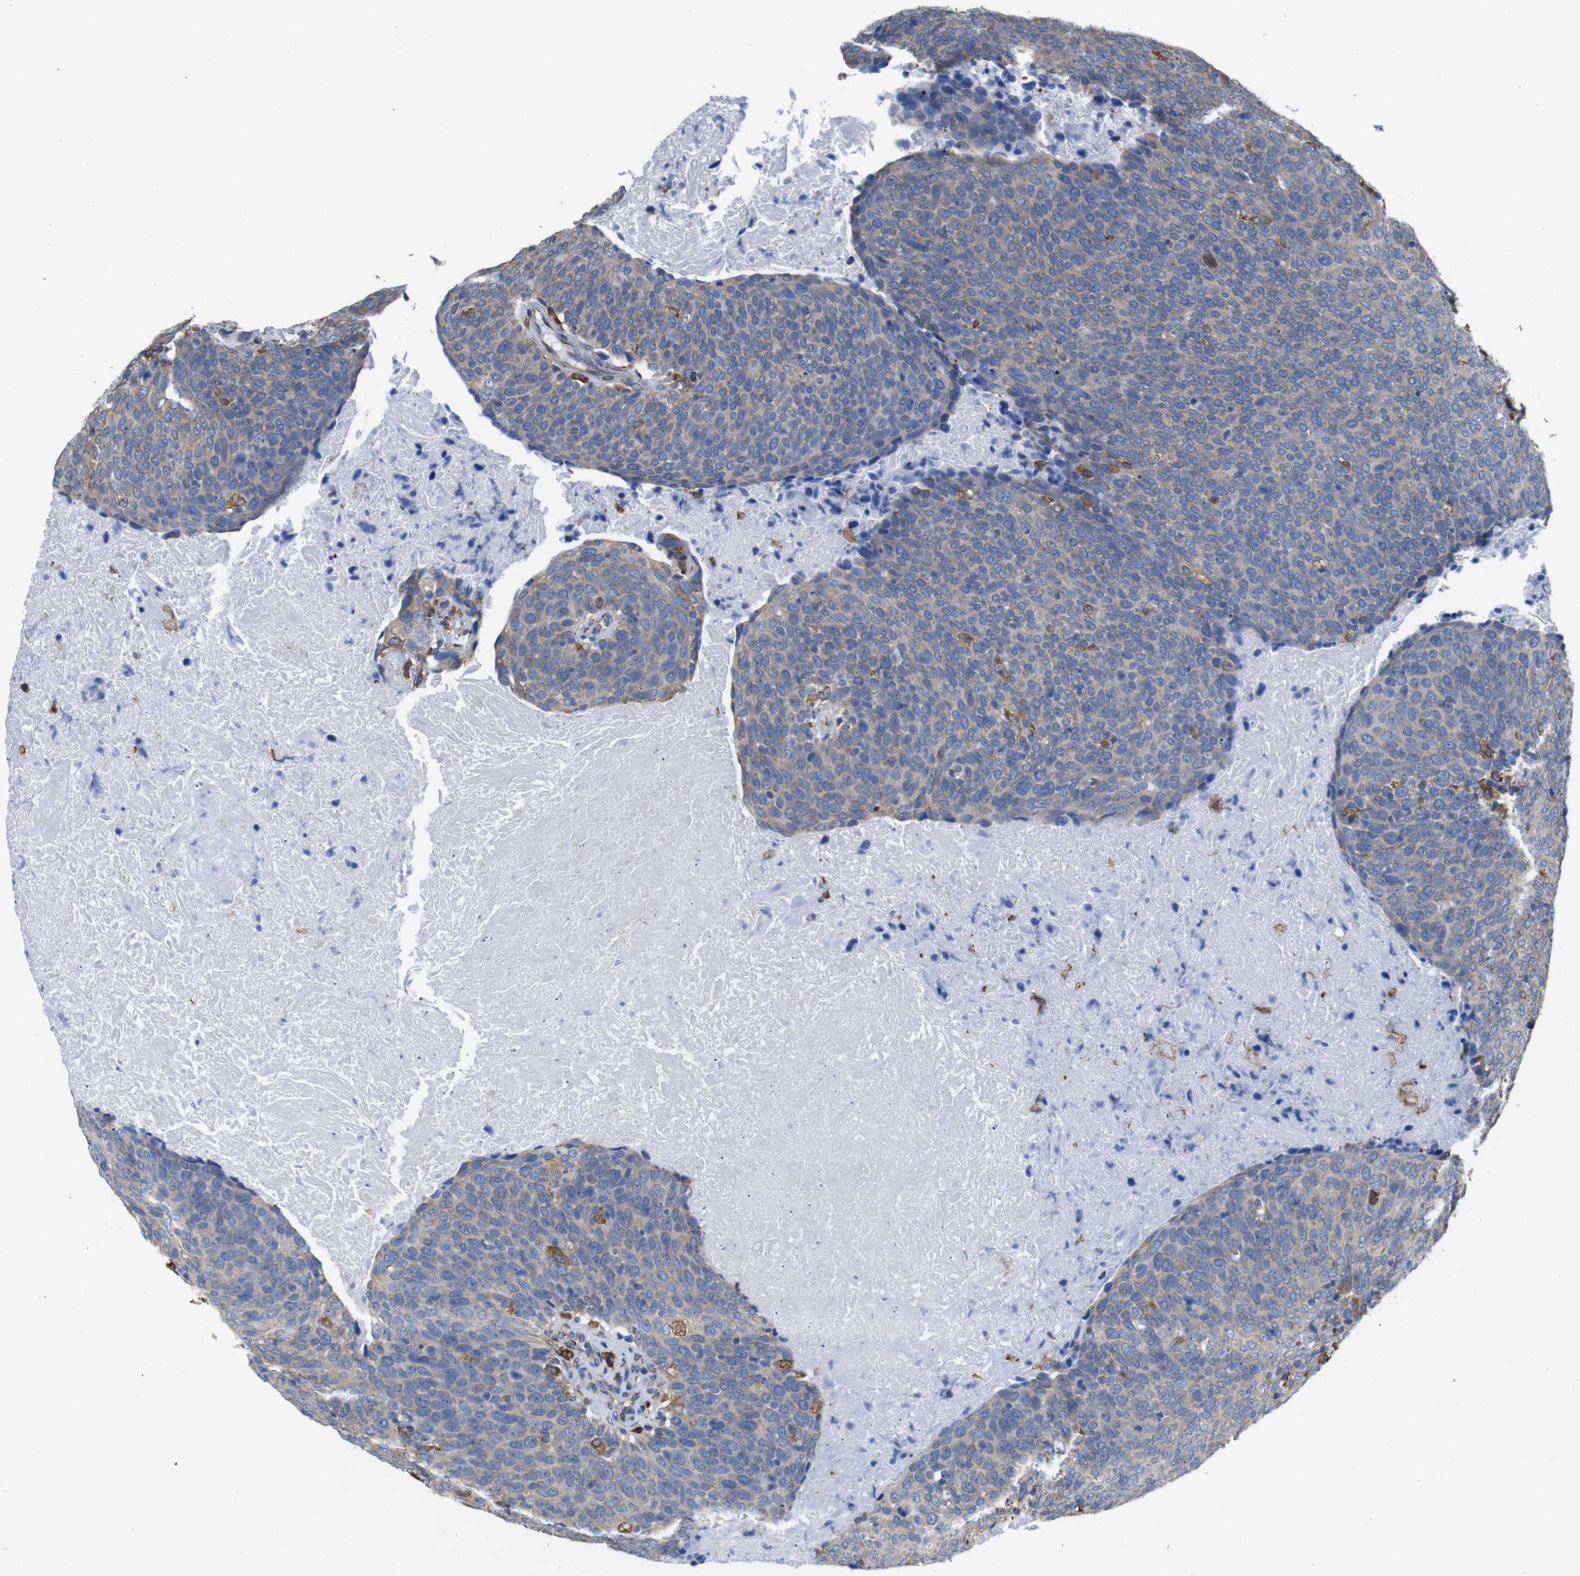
{"staining": {"intensity": "weak", "quantity": ">75%", "location": "cytoplasmic/membranous"}, "tissue": "head and neck cancer", "cell_type": "Tumor cells", "image_type": "cancer", "snomed": [{"axis": "morphology", "description": "Squamous cell carcinoma, NOS"}, {"axis": "morphology", "description": "Squamous cell carcinoma, metastatic, NOS"}, {"axis": "topography", "description": "Lymph node"}, {"axis": "topography", "description": "Head-Neck"}], "caption": "Head and neck cancer tissue demonstrates weak cytoplasmic/membranous positivity in about >75% of tumor cells", "gene": "PPIB", "patient": {"sex": "male", "age": 62}}